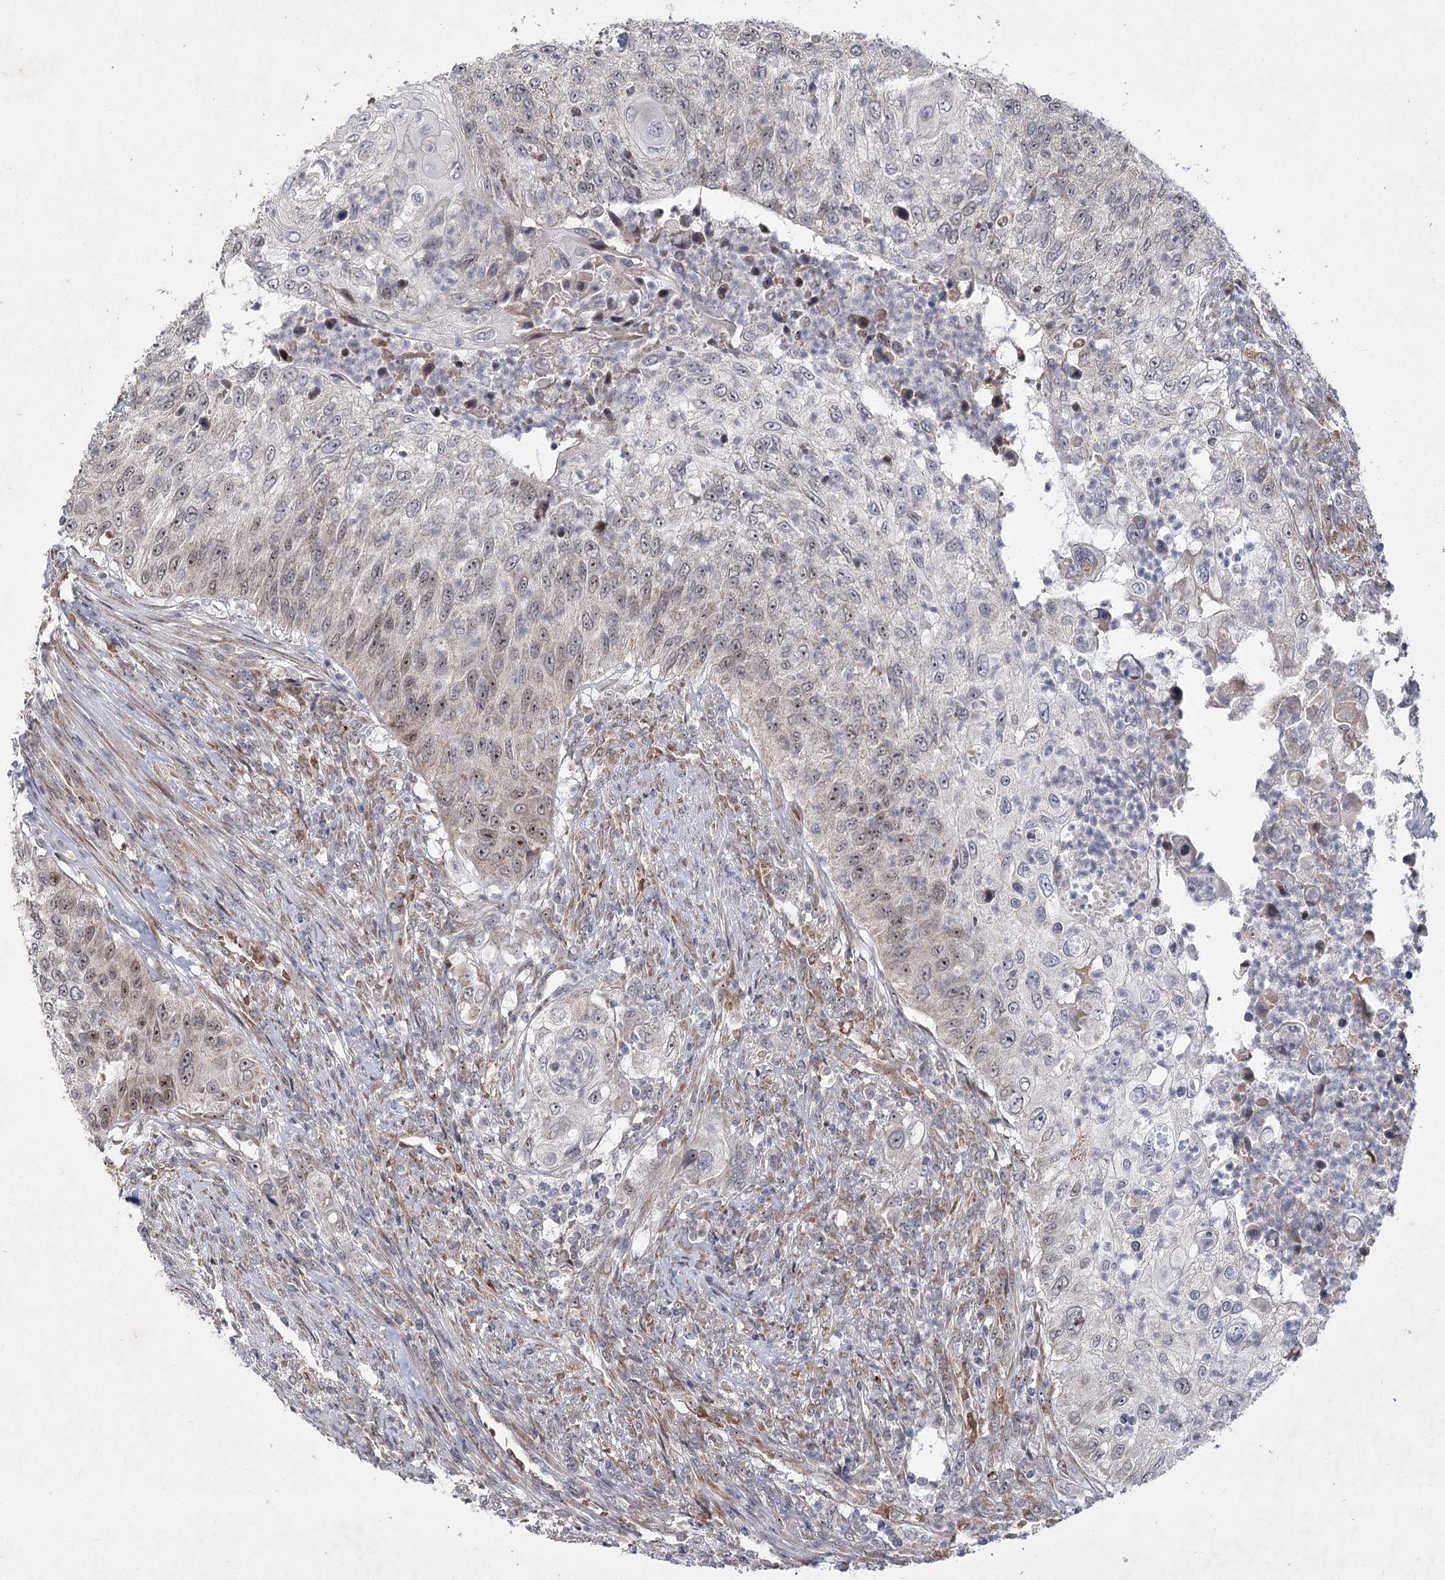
{"staining": {"intensity": "moderate", "quantity": "<25%", "location": "nuclear"}, "tissue": "urothelial cancer", "cell_type": "Tumor cells", "image_type": "cancer", "snomed": [{"axis": "morphology", "description": "Urothelial carcinoma, High grade"}, {"axis": "topography", "description": "Urinary bladder"}], "caption": "Moderate nuclear expression for a protein is appreciated in about <25% of tumor cells of urothelial cancer using immunohistochemistry (IHC).", "gene": "NSMCE4A", "patient": {"sex": "female", "age": 60}}